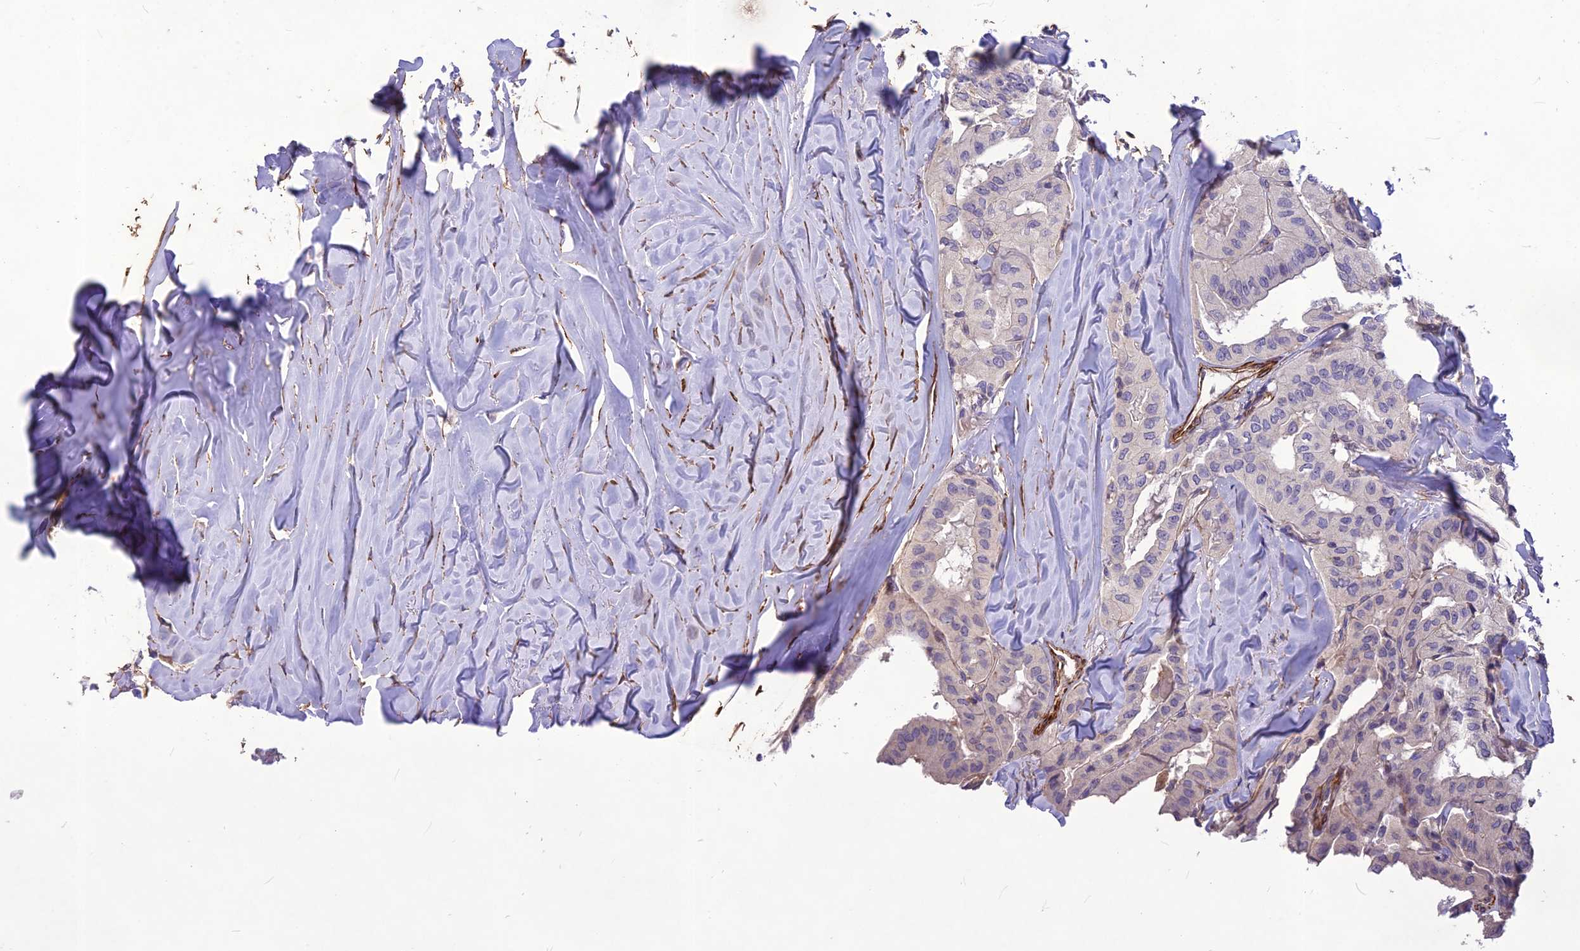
{"staining": {"intensity": "negative", "quantity": "none", "location": "none"}, "tissue": "thyroid cancer", "cell_type": "Tumor cells", "image_type": "cancer", "snomed": [{"axis": "morphology", "description": "Papillary adenocarcinoma, NOS"}, {"axis": "topography", "description": "Thyroid gland"}], "caption": "Image shows no protein staining in tumor cells of thyroid papillary adenocarcinoma tissue. (DAB (3,3'-diaminobenzidine) immunohistochemistry (IHC), high magnification).", "gene": "CLUH", "patient": {"sex": "female", "age": 59}}